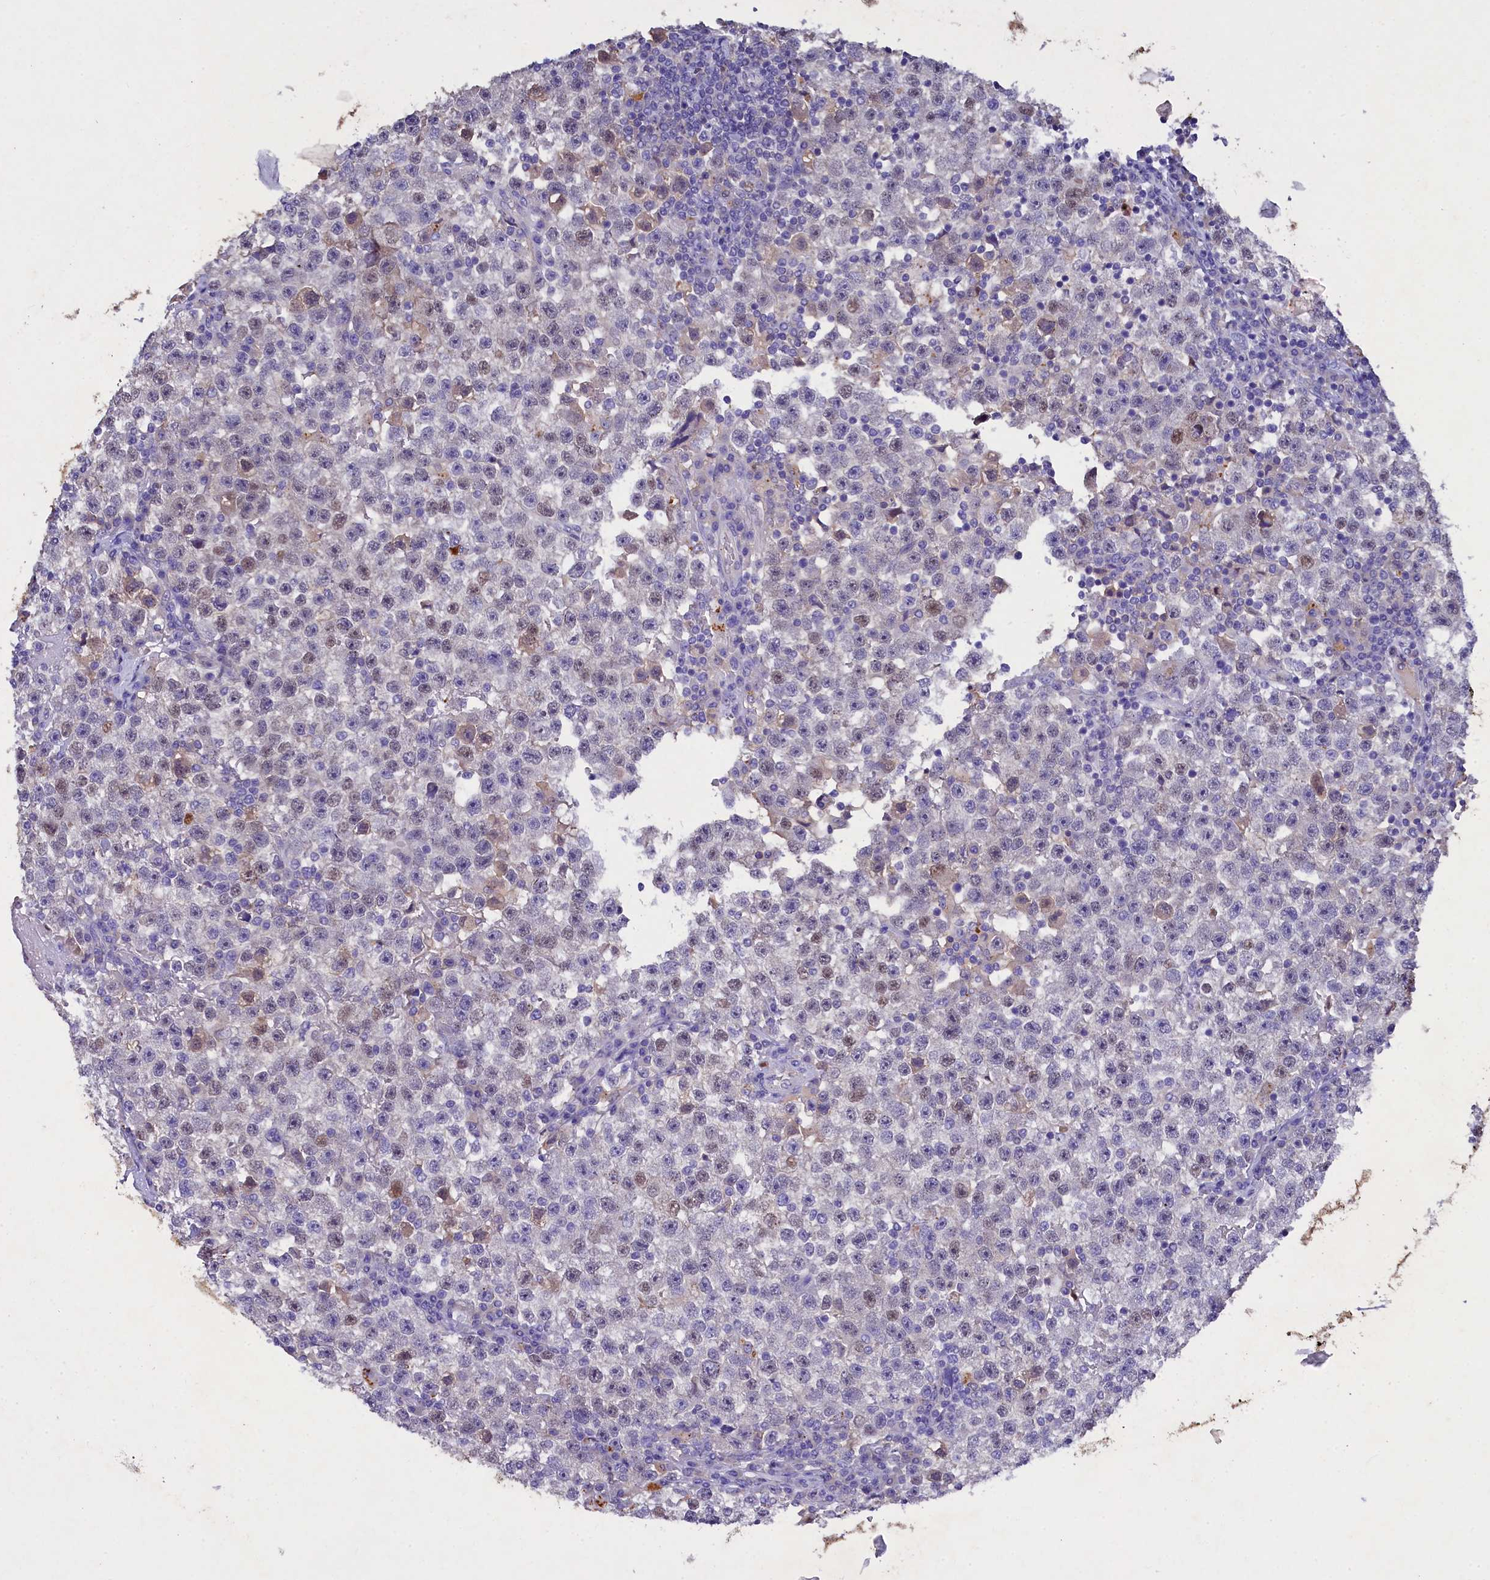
{"staining": {"intensity": "weak", "quantity": "<25%", "location": "nuclear"}, "tissue": "testis cancer", "cell_type": "Tumor cells", "image_type": "cancer", "snomed": [{"axis": "morphology", "description": "Seminoma, NOS"}, {"axis": "topography", "description": "Testis"}], "caption": "High power microscopy photomicrograph of an immunohistochemistry micrograph of seminoma (testis), revealing no significant staining in tumor cells.", "gene": "TGDS", "patient": {"sex": "male", "age": 22}}